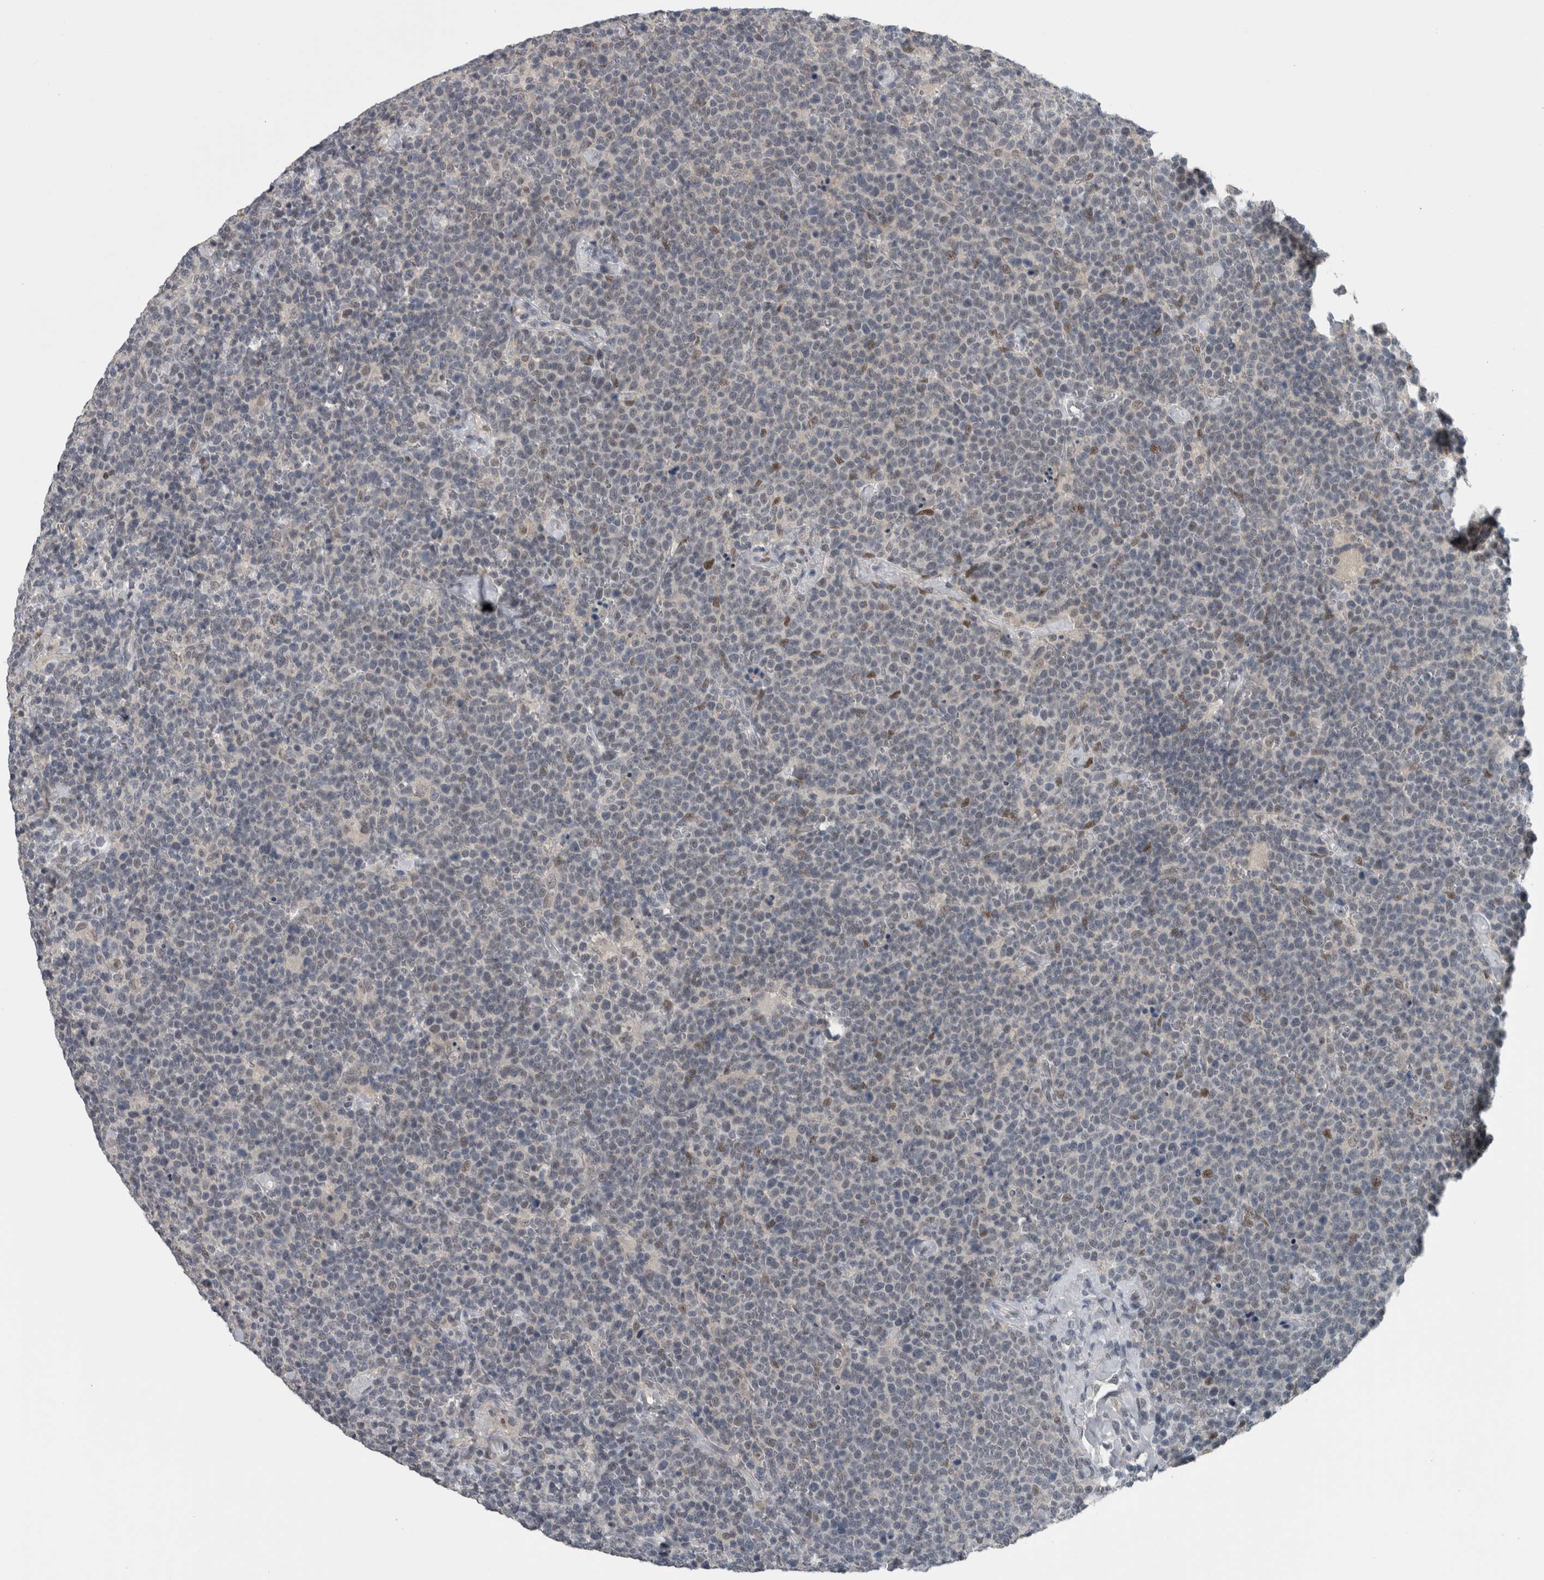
{"staining": {"intensity": "weak", "quantity": "<25%", "location": "nuclear"}, "tissue": "lymphoma", "cell_type": "Tumor cells", "image_type": "cancer", "snomed": [{"axis": "morphology", "description": "Malignant lymphoma, non-Hodgkin's type, High grade"}, {"axis": "topography", "description": "Lymph node"}], "caption": "A photomicrograph of lymphoma stained for a protein displays no brown staining in tumor cells. (IHC, brightfield microscopy, high magnification).", "gene": "ZBTB21", "patient": {"sex": "male", "age": 61}}